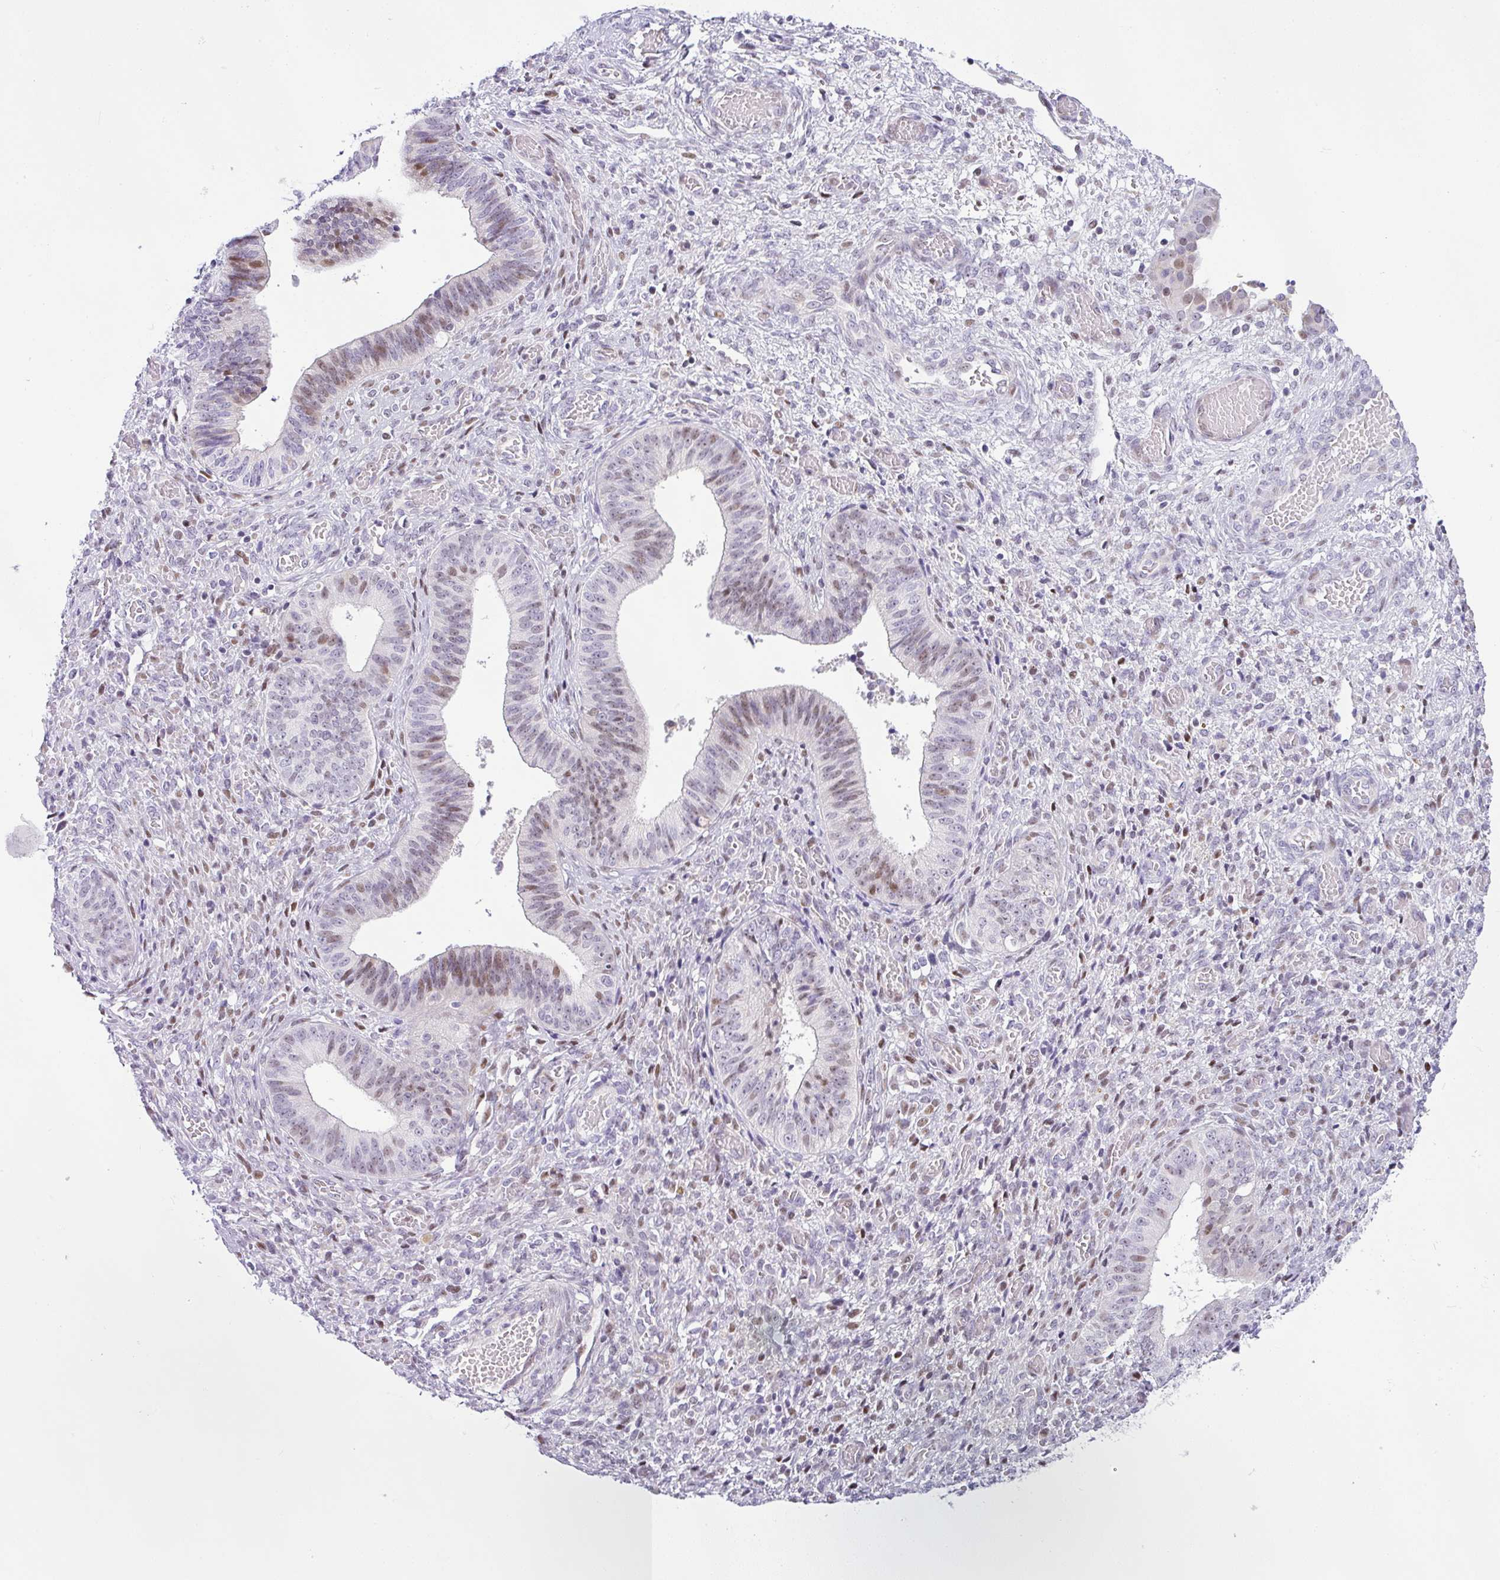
{"staining": {"intensity": "weak", "quantity": "25%-75%", "location": "nuclear"}, "tissue": "cervical cancer", "cell_type": "Tumor cells", "image_type": "cancer", "snomed": [{"axis": "morphology", "description": "Squamous cell carcinoma, NOS"}, {"axis": "topography", "description": "Cervix"}], "caption": "High-magnification brightfield microscopy of squamous cell carcinoma (cervical) stained with DAB (3,3'-diaminobenzidine) (brown) and counterstained with hematoxylin (blue). tumor cells exhibit weak nuclear staining is appreciated in approximately25%-75% of cells.", "gene": "NDUFB2", "patient": {"sex": "female", "age": 59}}